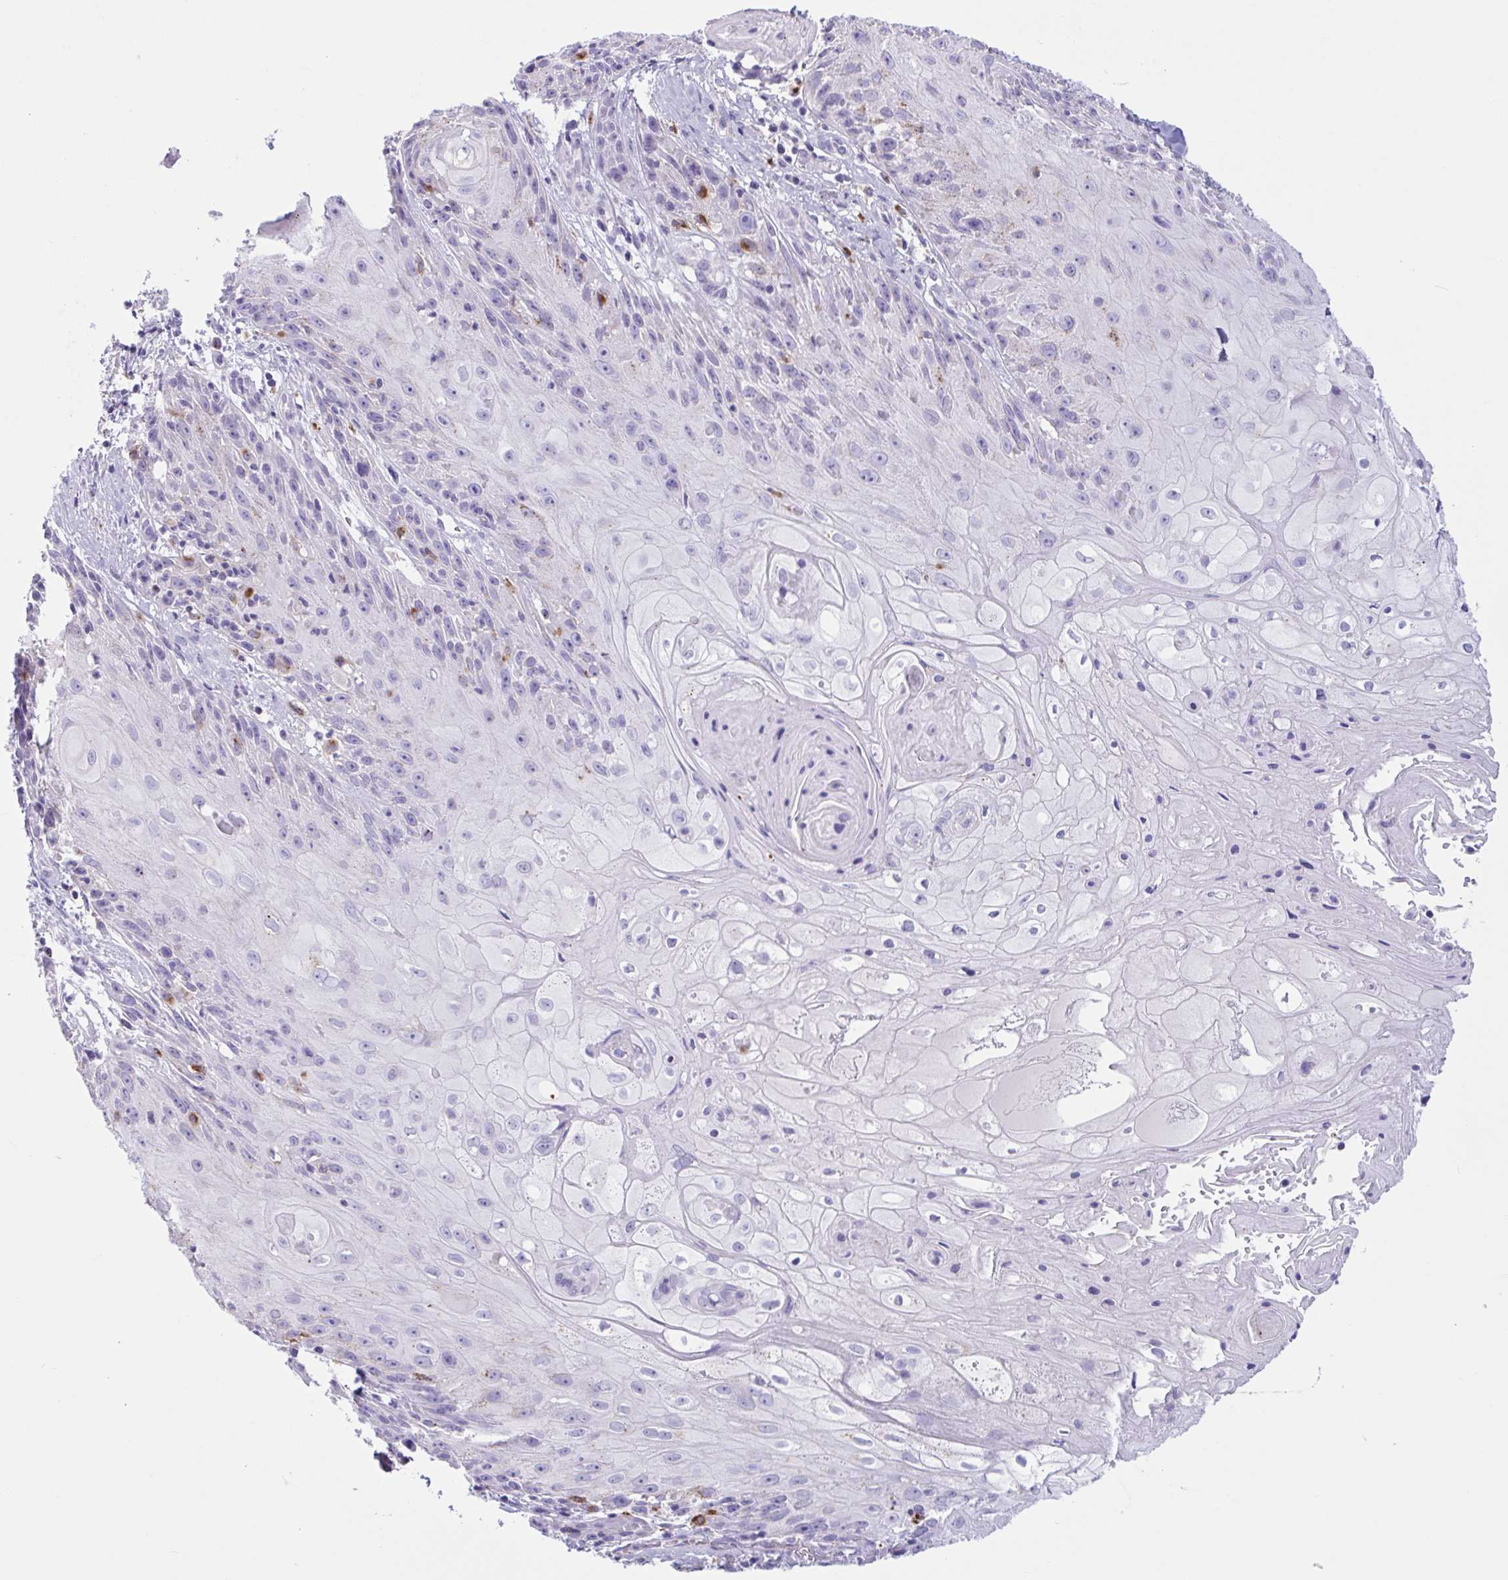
{"staining": {"intensity": "negative", "quantity": "none", "location": "none"}, "tissue": "skin cancer", "cell_type": "Tumor cells", "image_type": "cancer", "snomed": [{"axis": "morphology", "description": "Squamous cell carcinoma, NOS"}, {"axis": "topography", "description": "Skin"}, {"axis": "topography", "description": "Vulva"}], "caption": "A high-resolution histopathology image shows IHC staining of skin cancer (squamous cell carcinoma), which demonstrates no significant positivity in tumor cells.", "gene": "XCL1", "patient": {"sex": "female", "age": 76}}